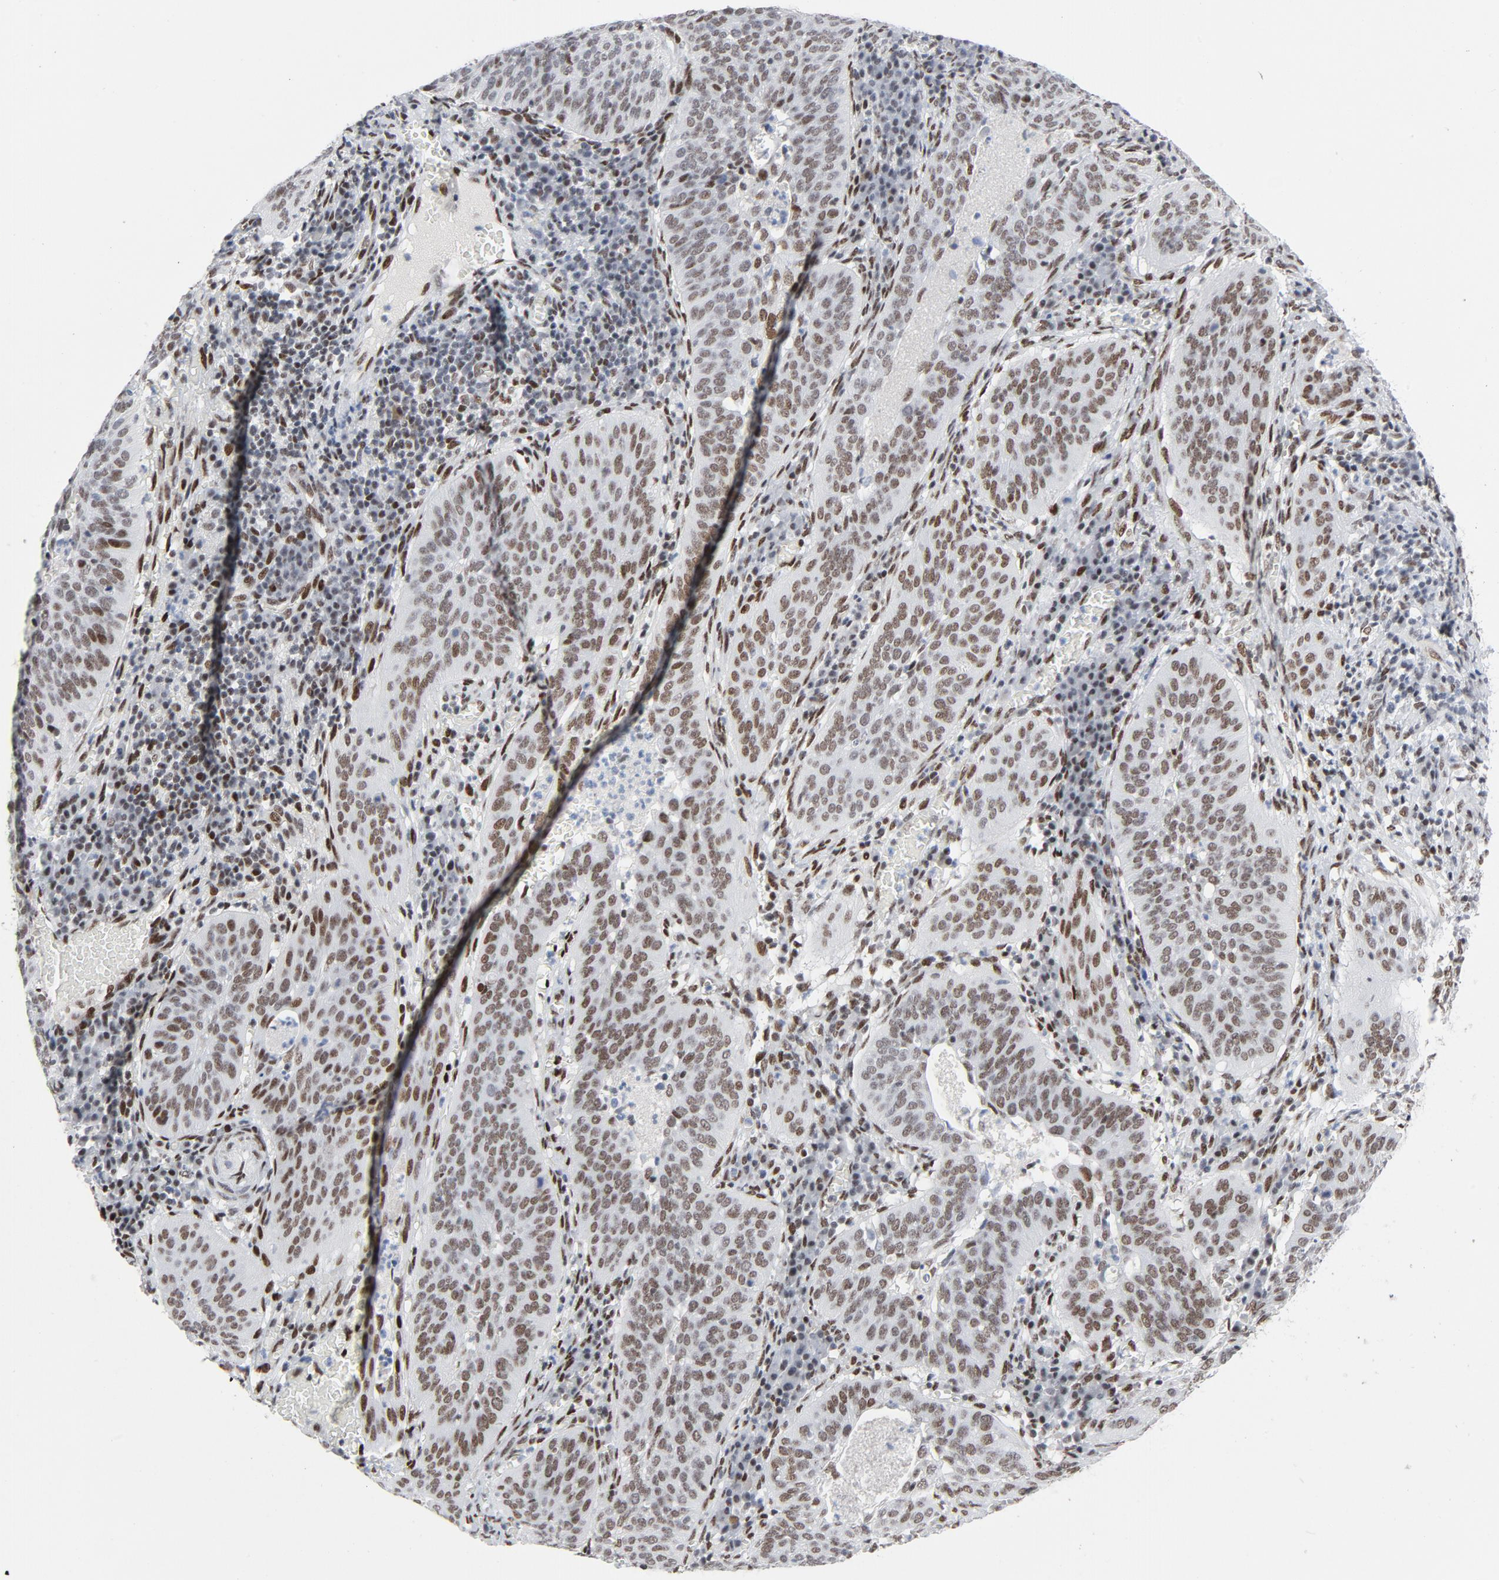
{"staining": {"intensity": "moderate", "quantity": ">75%", "location": "nuclear"}, "tissue": "cervical cancer", "cell_type": "Tumor cells", "image_type": "cancer", "snomed": [{"axis": "morphology", "description": "Squamous cell carcinoma, NOS"}, {"axis": "topography", "description": "Cervix"}], "caption": "This is an image of immunohistochemistry staining of squamous cell carcinoma (cervical), which shows moderate expression in the nuclear of tumor cells.", "gene": "HSF1", "patient": {"sex": "female", "age": 39}}